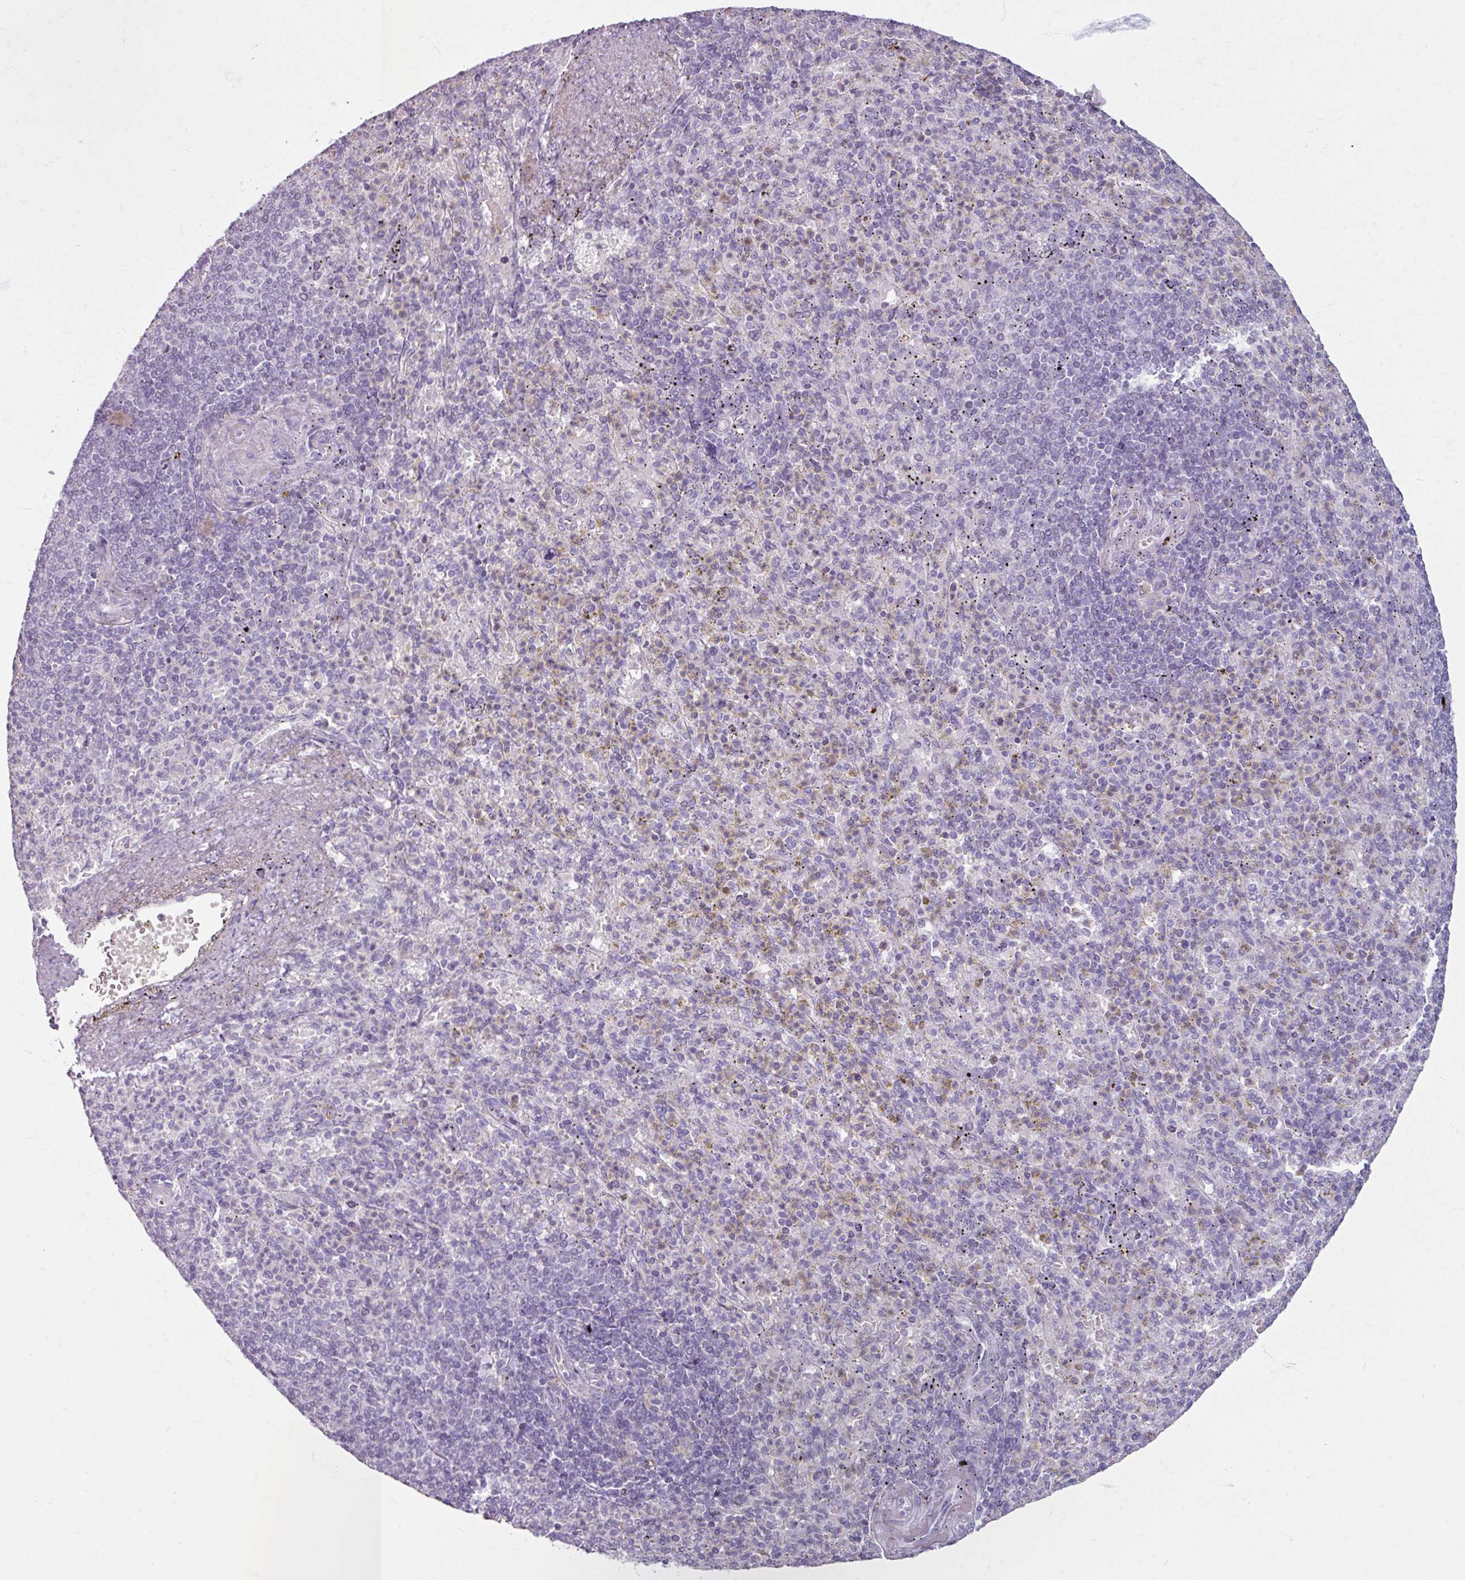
{"staining": {"intensity": "negative", "quantity": "none", "location": "none"}, "tissue": "spleen", "cell_type": "Cells in red pulp", "image_type": "normal", "snomed": [{"axis": "morphology", "description": "Normal tissue, NOS"}, {"axis": "topography", "description": "Spleen"}], "caption": "An image of spleen stained for a protein demonstrates no brown staining in cells in red pulp. (IHC, brightfield microscopy, high magnification).", "gene": "SLC27A5", "patient": {"sex": "female", "age": 74}}